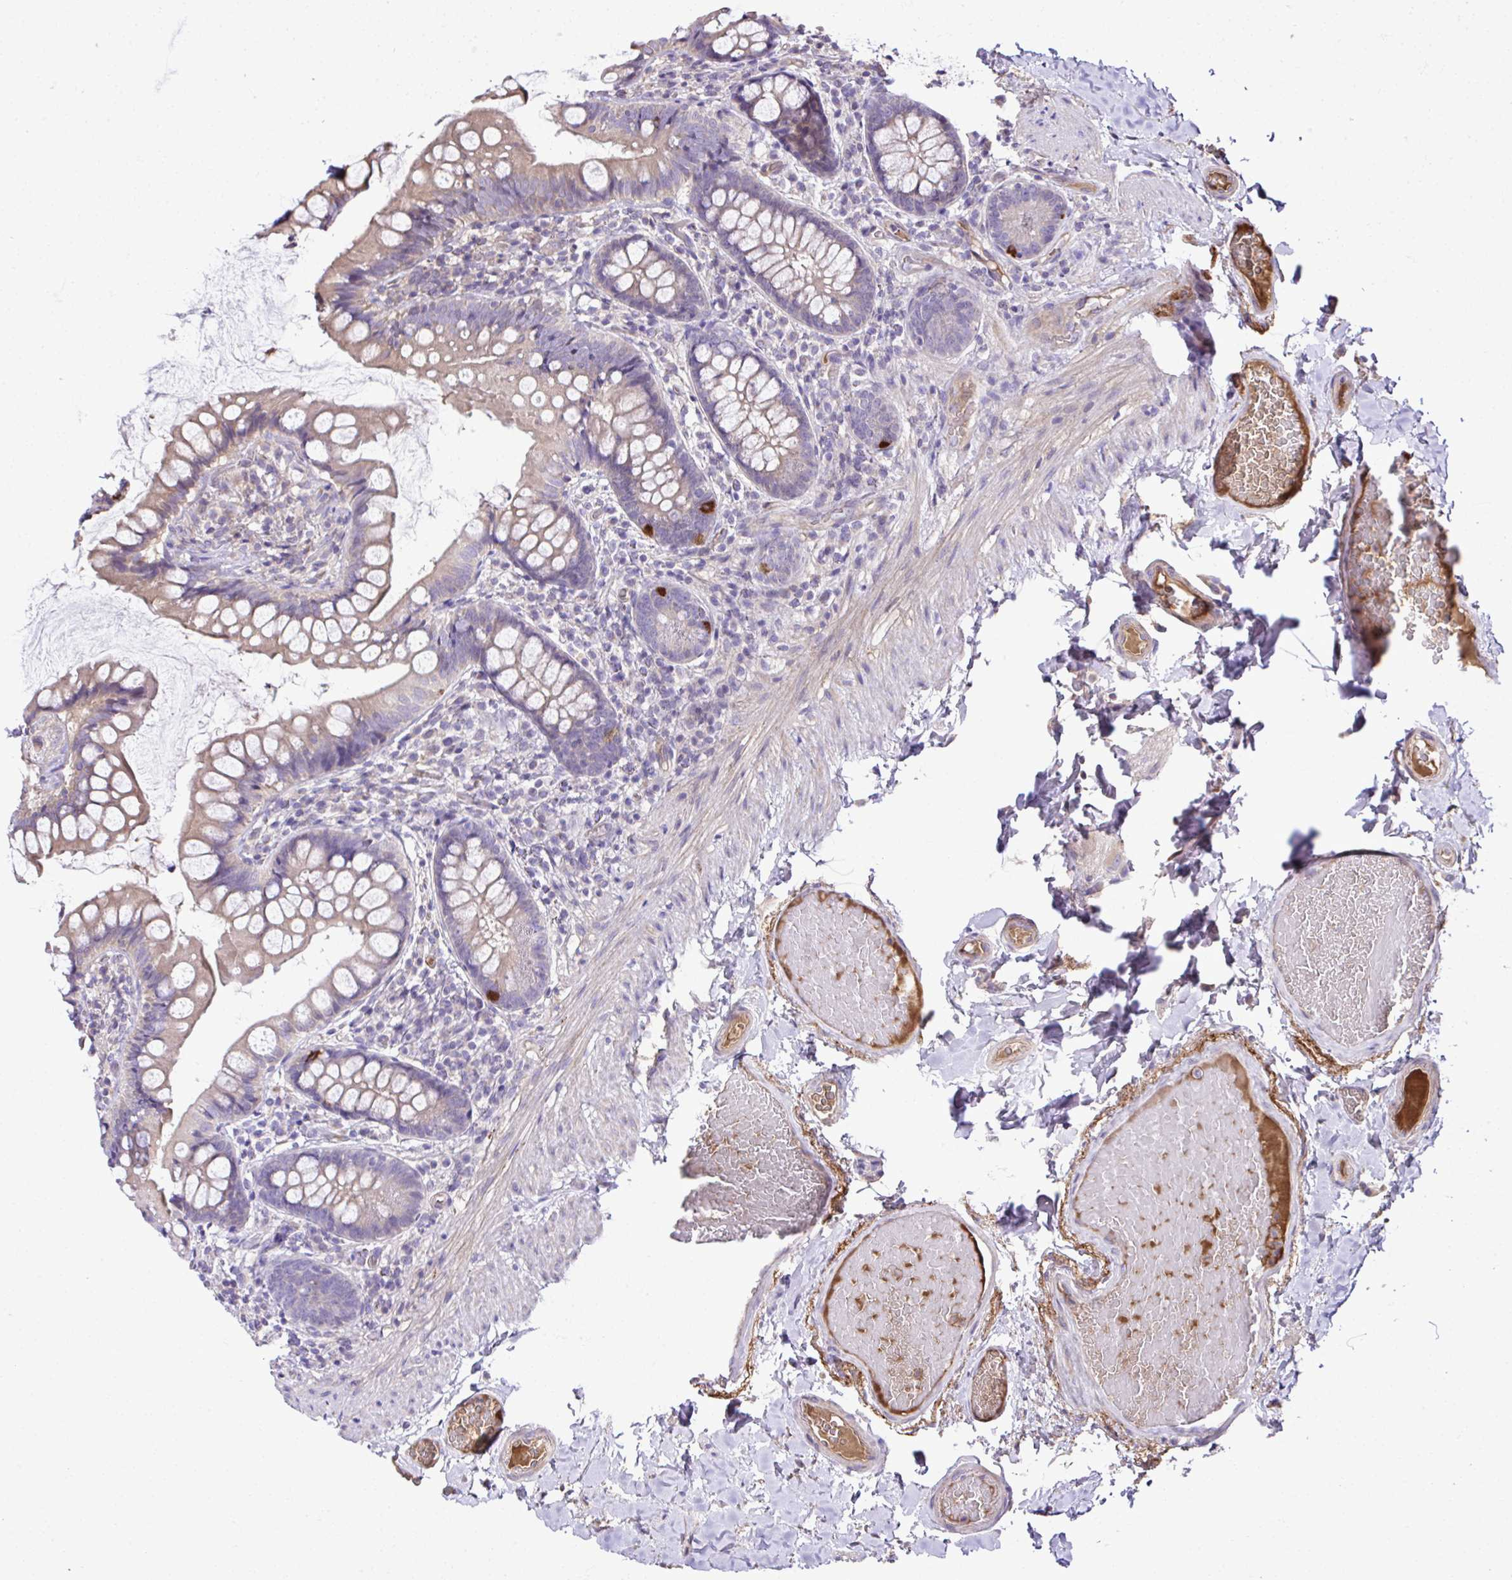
{"staining": {"intensity": "weak", "quantity": ">75%", "location": "cytoplasmic/membranous"}, "tissue": "small intestine", "cell_type": "Glandular cells", "image_type": "normal", "snomed": [{"axis": "morphology", "description": "Normal tissue, NOS"}, {"axis": "topography", "description": "Small intestine"}], "caption": "Immunohistochemistry (IHC) staining of normal small intestine, which shows low levels of weak cytoplasmic/membranous positivity in approximately >75% of glandular cells indicating weak cytoplasmic/membranous protein positivity. The staining was performed using DAB (brown) for protein detection and nuclei were counterstained in hematoxylin (blue).", "gene": "CCDC85C", "patient": {"sex": "male", "age": 70}}